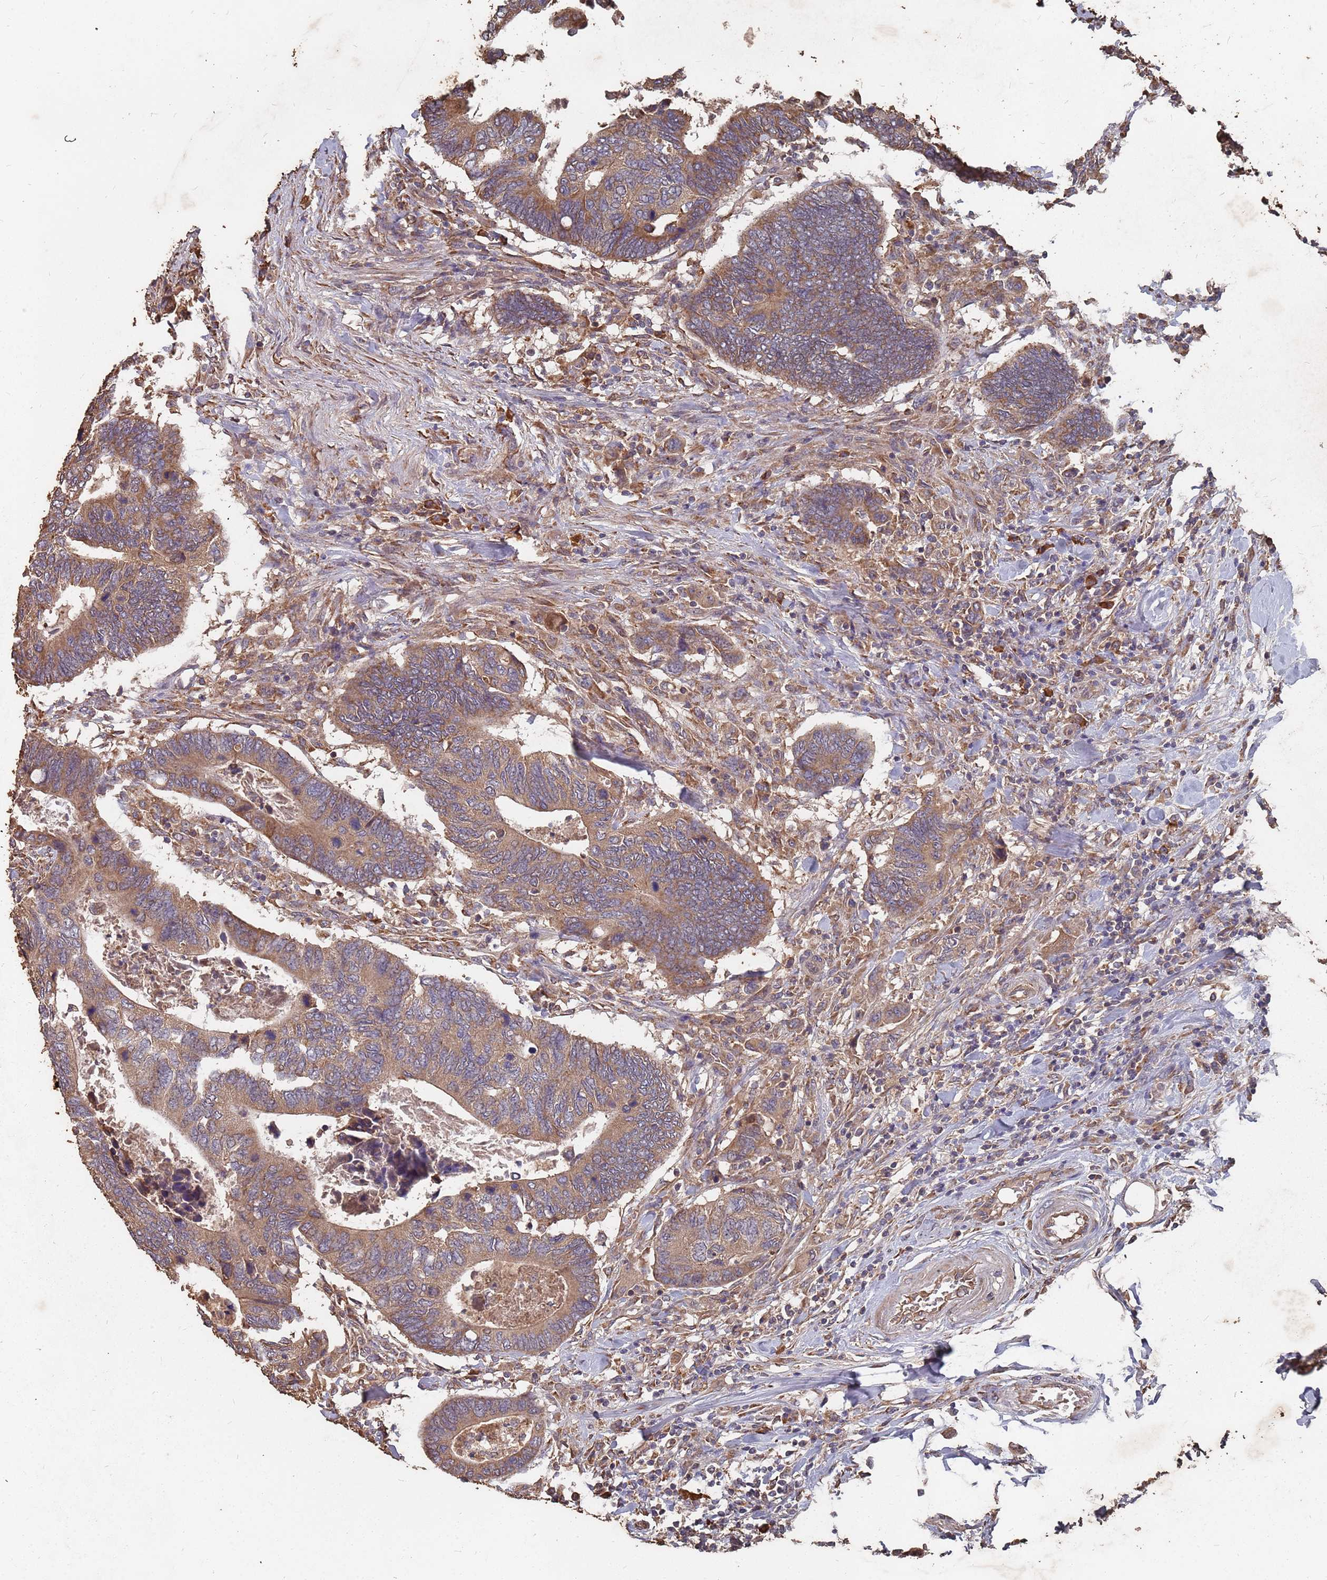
{"staining": {"intensity": "moderate", "quantity": ">75%", "location": "cytoplasmic/membranous"}, "tissue": "colorectal cancer", "cell_type": "Tumor cells", "image_type": "cancer", "snomed": [{"axis": "morphology", "description": "Adenocarcinoma, NOS"}, {"axis": "topography", "description": "Colon"}], "caption": "Moderate cytoplasmic/membranous protein staining is present in about >75% of tumor cells in colorectal adenocarcinoma.", "gene": "ATG5", "patient": {"sex": "male", "age": 87}}